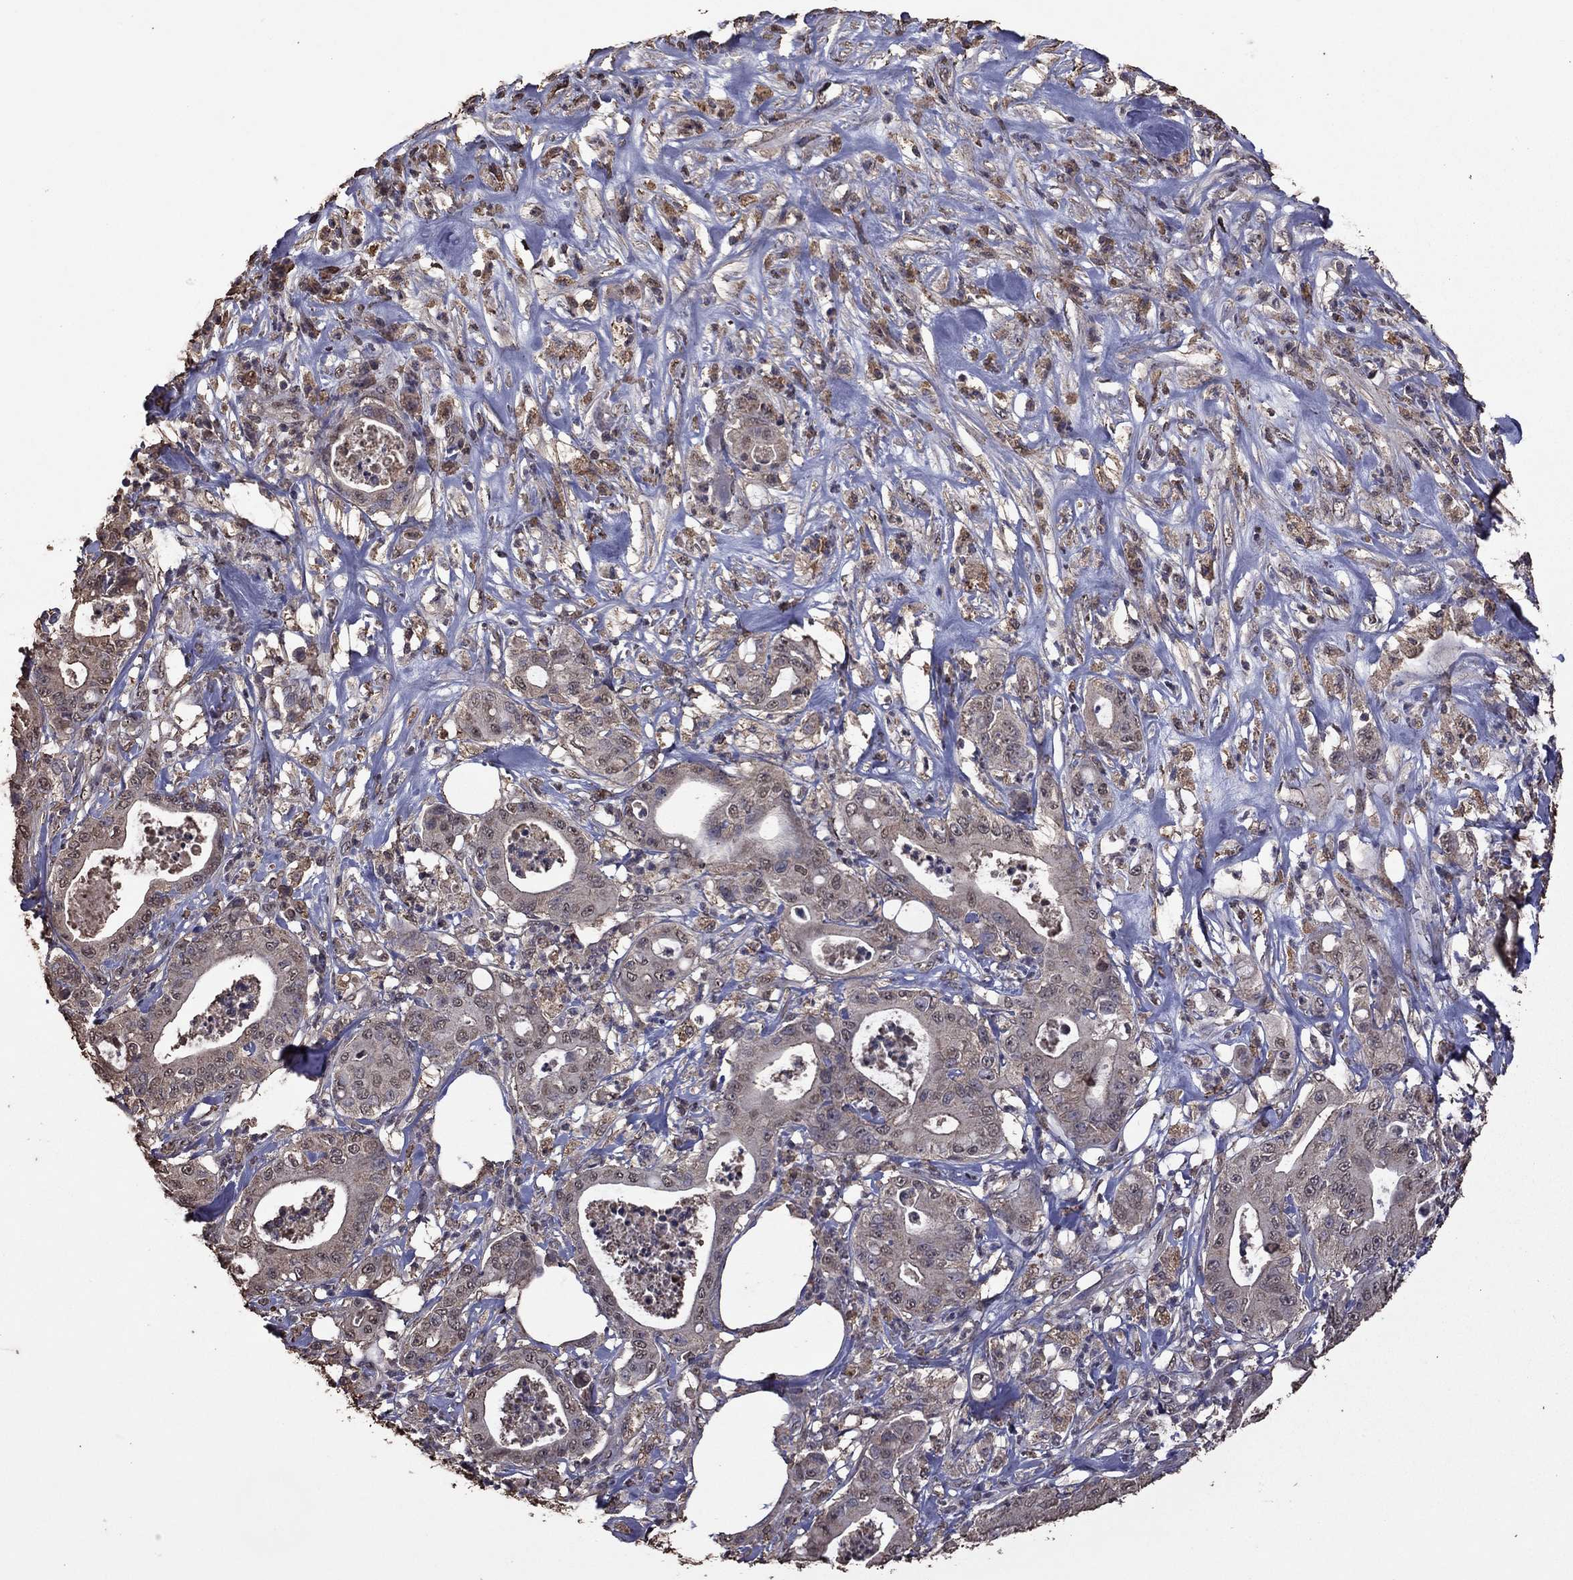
{"staining": {"intensity": "negative", "quantity": "none", "location": "none"}, "tissue": "pancreatic cancer", "cell_type": "Tumor cells", "image_type": "cancer", "snomed": [{"axis": "morphology", "description": "Adenocarcinoma, NOS"}, {"axis": "topography", "description": "Pancreas"}], "caption": "Immunohistochemistry photomicrograph of adenocarcinoma (pancreatic) stained for a protein (brown), which exhibits no expression in tumor cells.", "gene": "SERPINA5", "patient": {"sex": "male", "age": 71}}